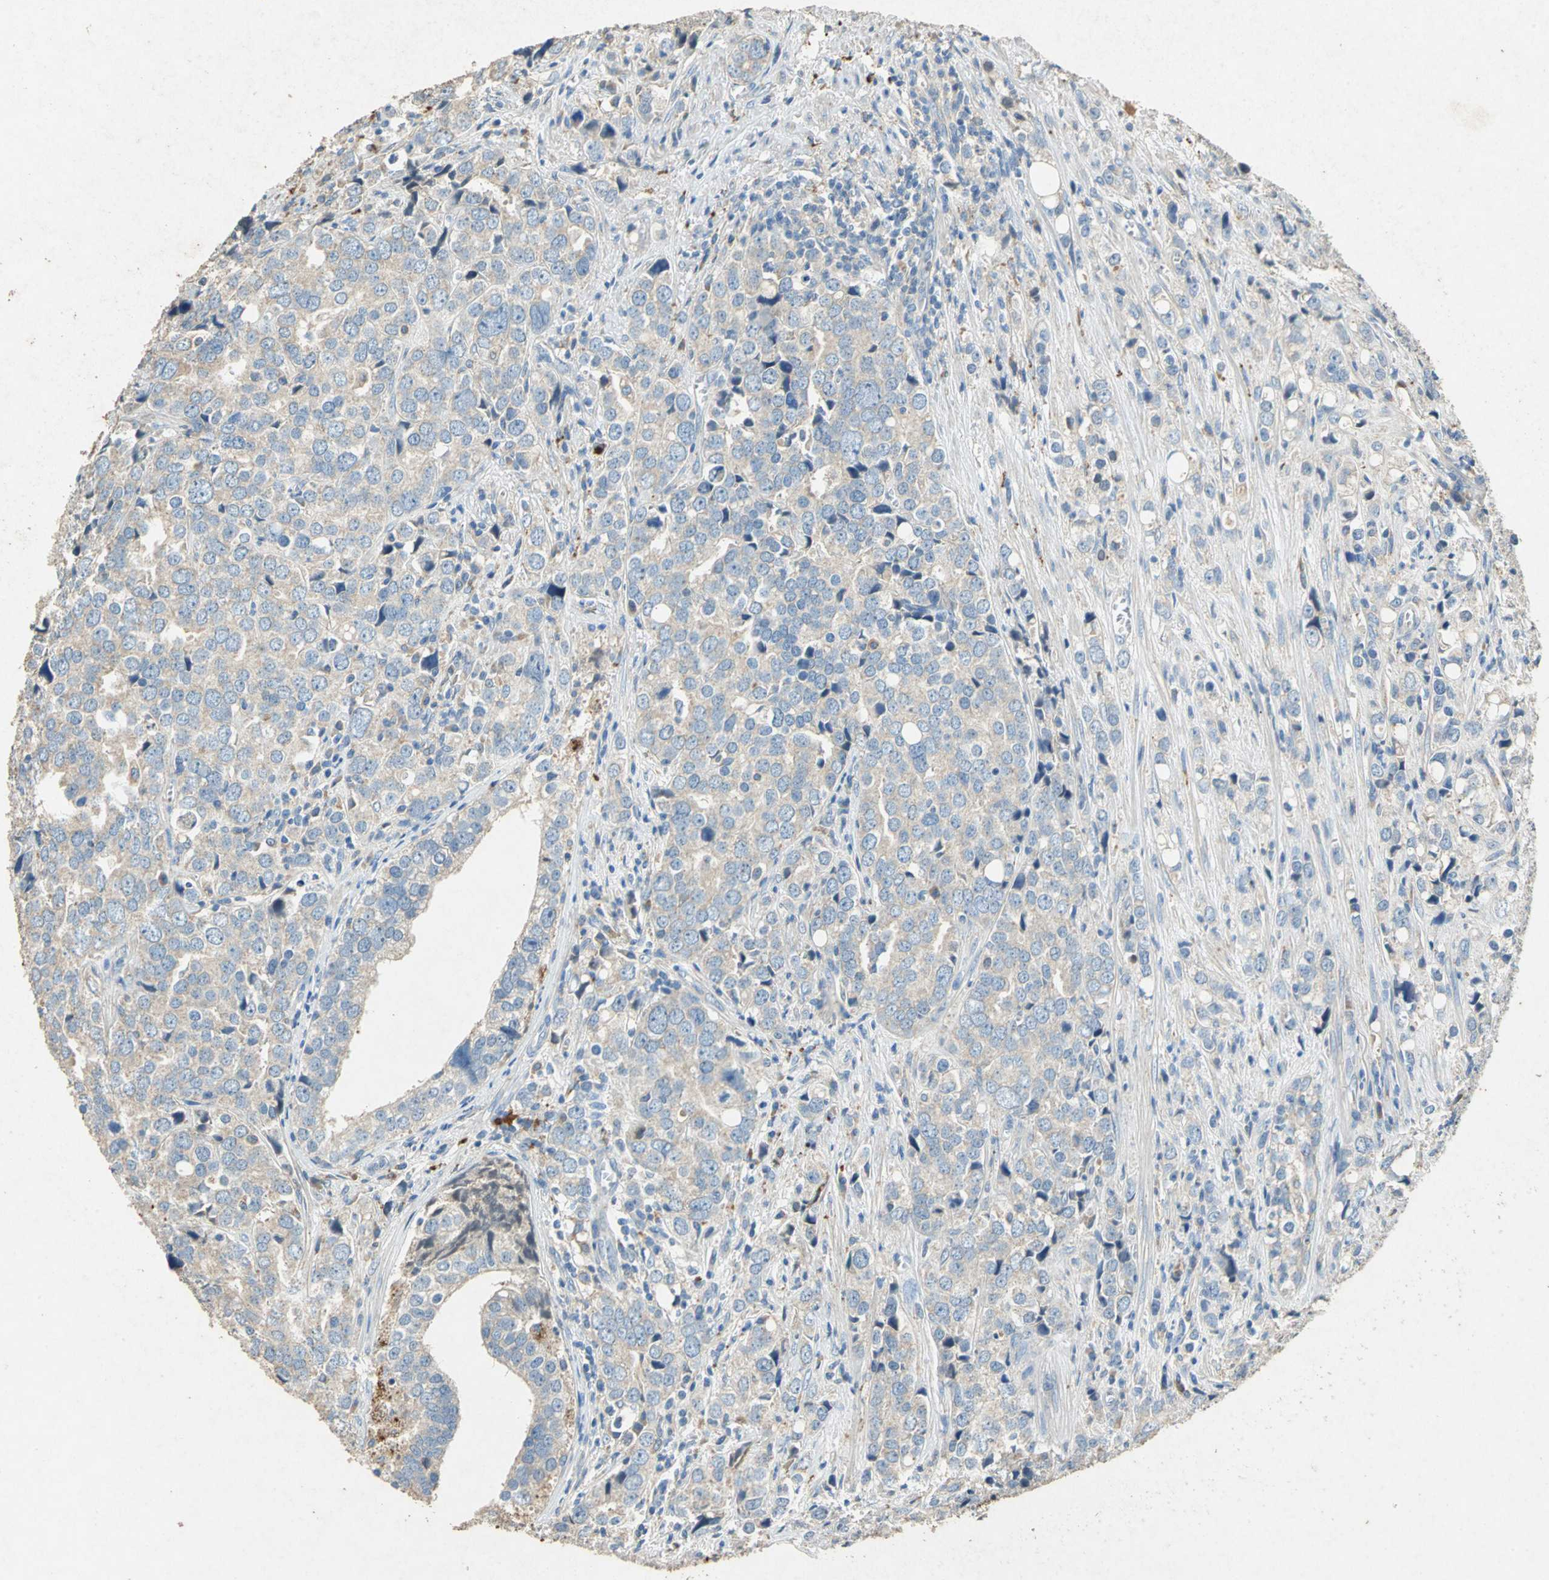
{"staining": {"intensity": "weak", "quantity": ">75%", "location": "cytoplasmic/membranous"}, "tissue": "prostate cancer", "cell_type": "Tumor cells", "image_type": "cancer", "snomed": [{"axis": "morphology", "description": "Adenocarcinoma, High grade"}, {"axis": "topography", "description": "Prostate"}], "caption": "The micrograph shows immunohistochemical staining of prostate cancer. There is weak cytoplasmic/membranous expression is present in approximately >75% of tumor cells.", "gene": "ADAMTS5", "patient": {"sex": "male", "age": 71}}